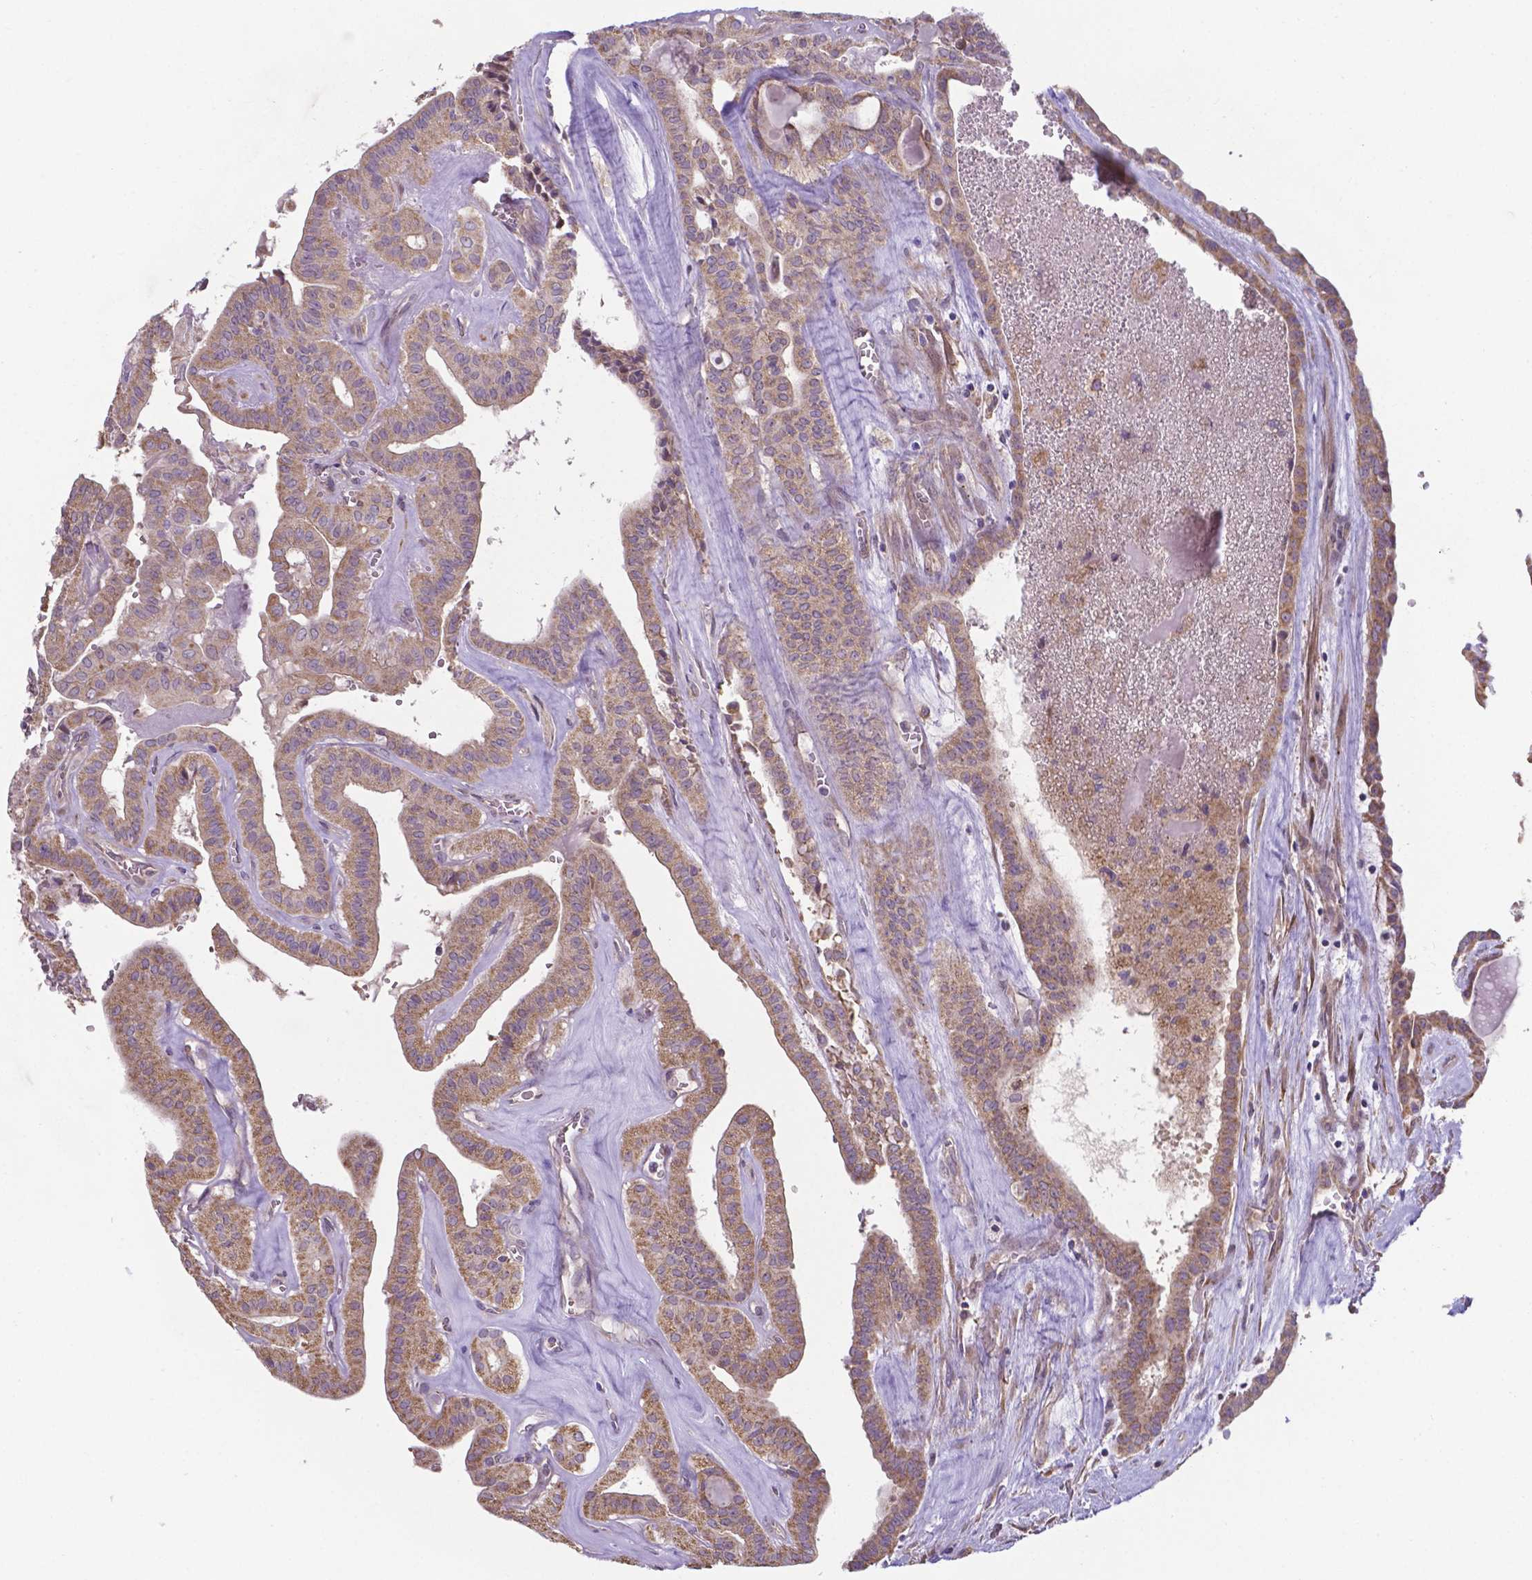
{"staining": {"intensity": "moderate", "quantity": ">75%", "location": "cytoplasmic/membranous"}, "tissue": "thyroid cancer", "cell_type": "Tumor cells", "image_type": "cancer", "snomed": [{"axis": "morphology", "description": "Papillary adenocarcinoma, NOS"}, {"axis": "topography", "description": "Thyroid gland"}], "caption": "Protein expression analysis of human papillary adenocarcinoma (thyroid) reveals moderate cytoplasmic/membranous staining in approximately >75% of tumor cells. The protein is shown in brown color, while the nuclei are stained blue.", "gene": "FAM114A1", "patient": {"sex": "male", "age": 52}}